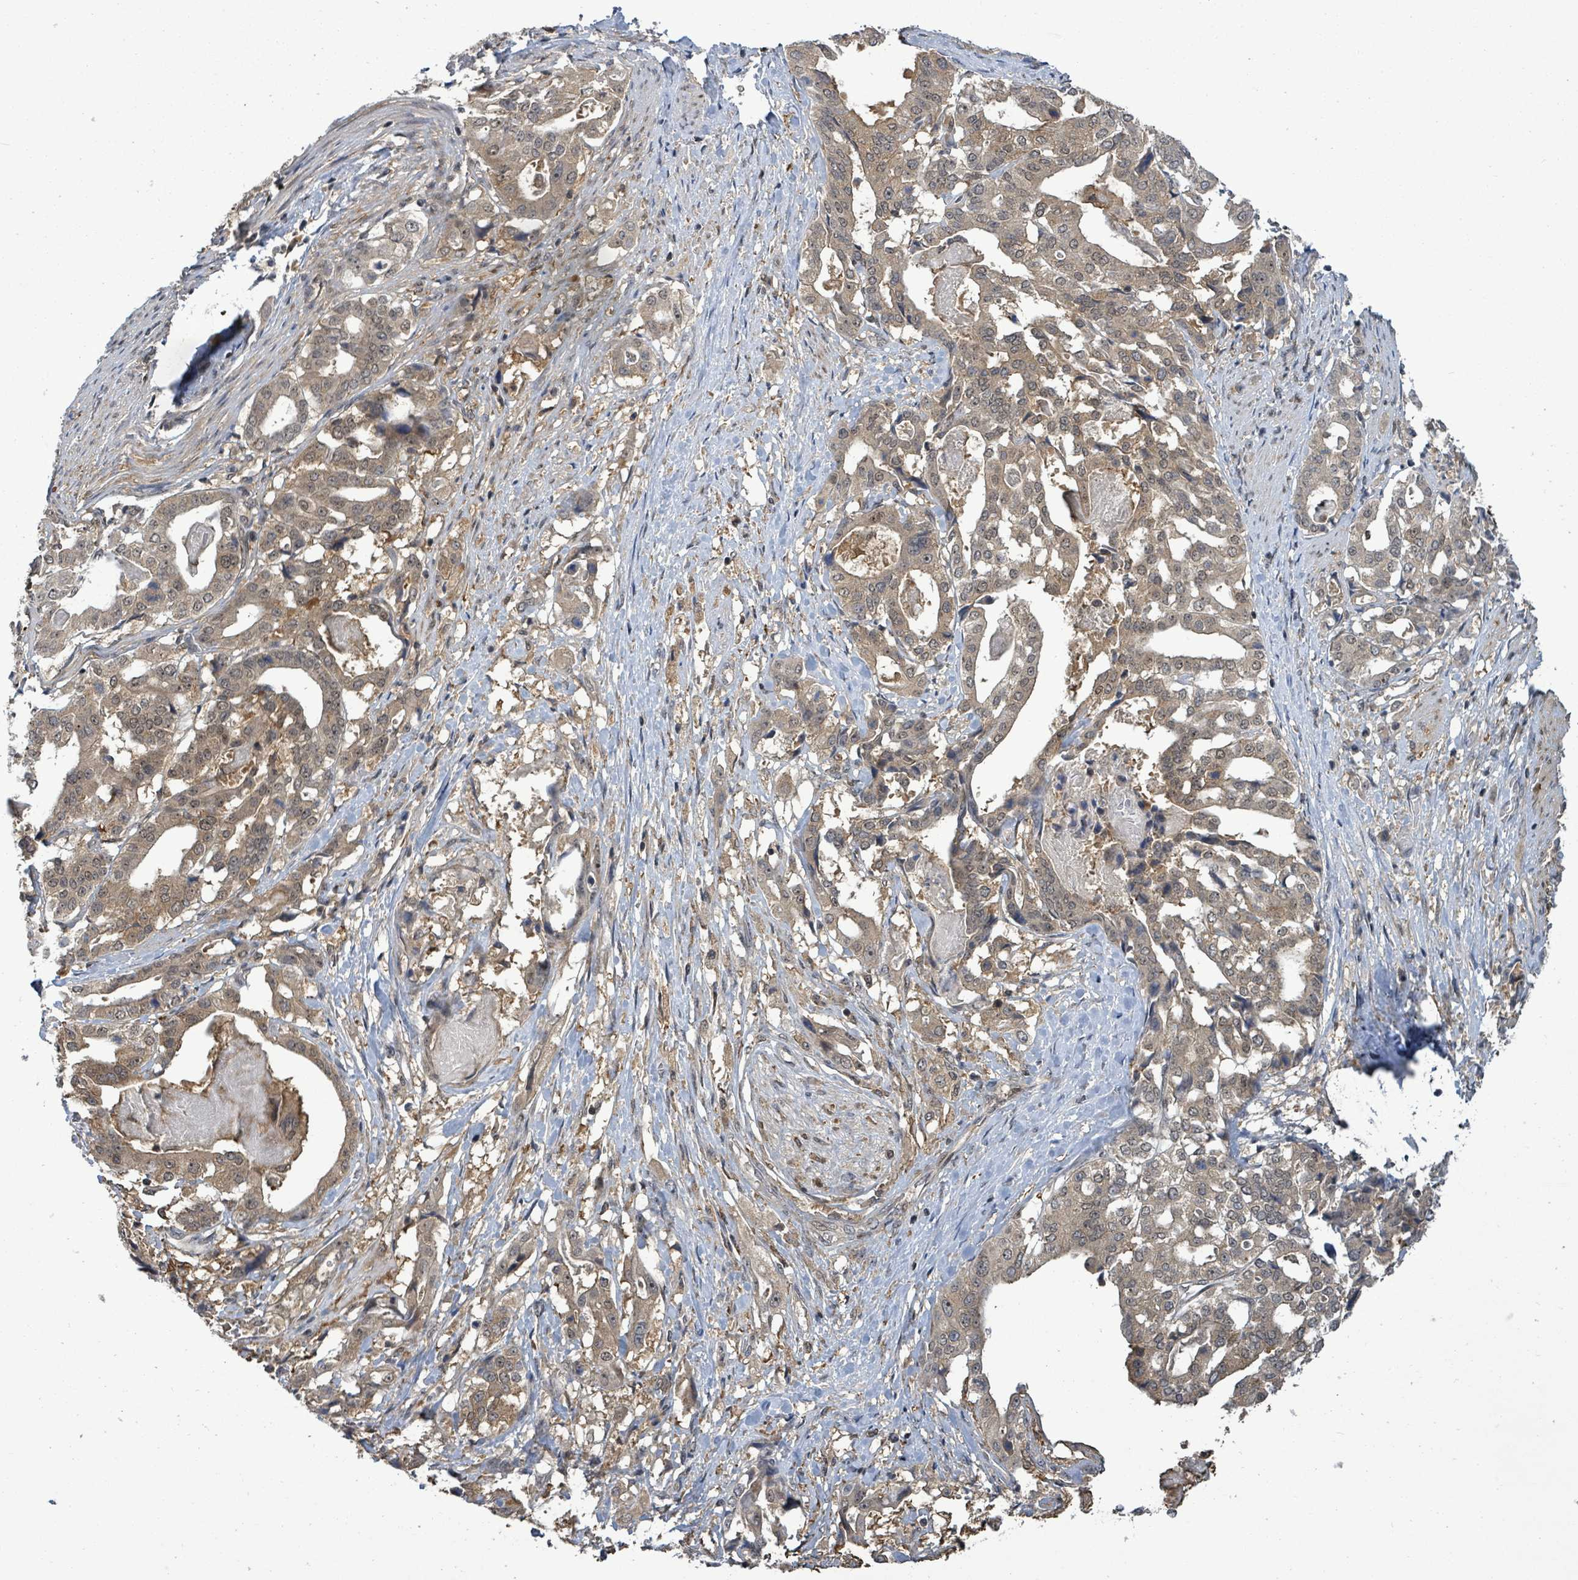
{"staining": {"intensity": "moderate", "quantity": ">75%", "location": "cytoplasmic/membranous"}, "tissue": "stomach cancer", "cell_type": "Tumor cells", "image_type": "cancer", "snomed": [{"axis": "morphology", "description": "Adenocarcinoma, NOS"}, {"axis": "topography", "description": "Stomach"}], "caption": "Stomach cancer was stained to show a protein in brown. There is medium levels of moderate cytoplasmic/membranous positivity in approximately >75% of tumor cells.", "gene": "FBXO6", "patient": {"sex": "male", "age": 48}}